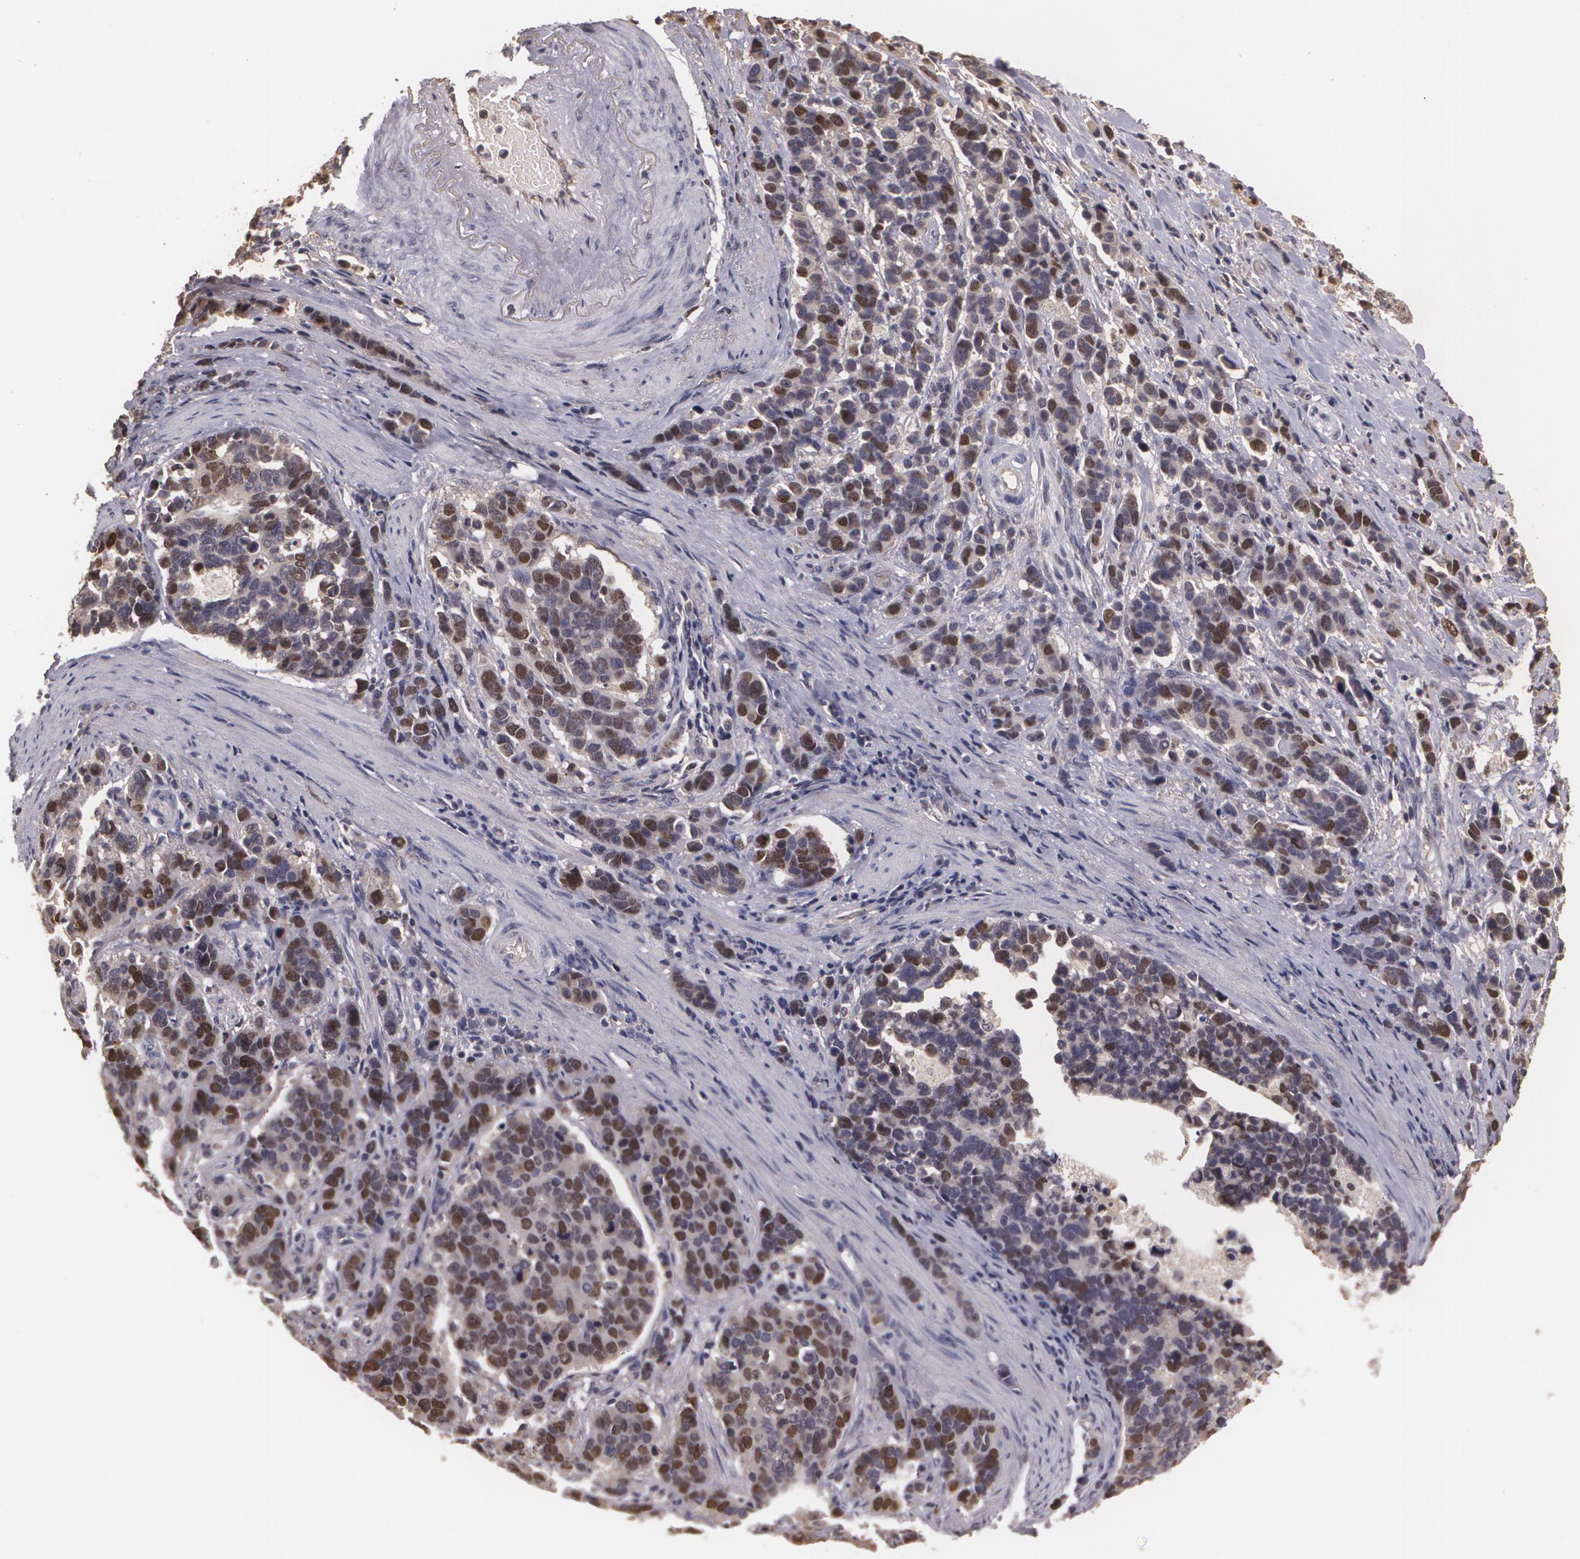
{"staining": {"intensity": "moderate", "quantity": ">75%", "location": "cytoplasmic/membranous,nuclear"}, "tissue": "stomach cancer", "cell_type": "Tumor cells", "image_type": "cancer", "snomed": [{"axis": "morphology", "description": "Adenocarcinoma, NOS"}, {"axis": "topography", "description": "Stomach, upper"}], "caption": "There is medium levels of moderate cytoplasmic/membranous and nuclear positivity in tumor cells of adenocarcinoma (stomach), as demonstrated by immunohistochemical staining (brown color).", "gene": "BRCA1", "patient": {"sex": "male", "age": 71}}